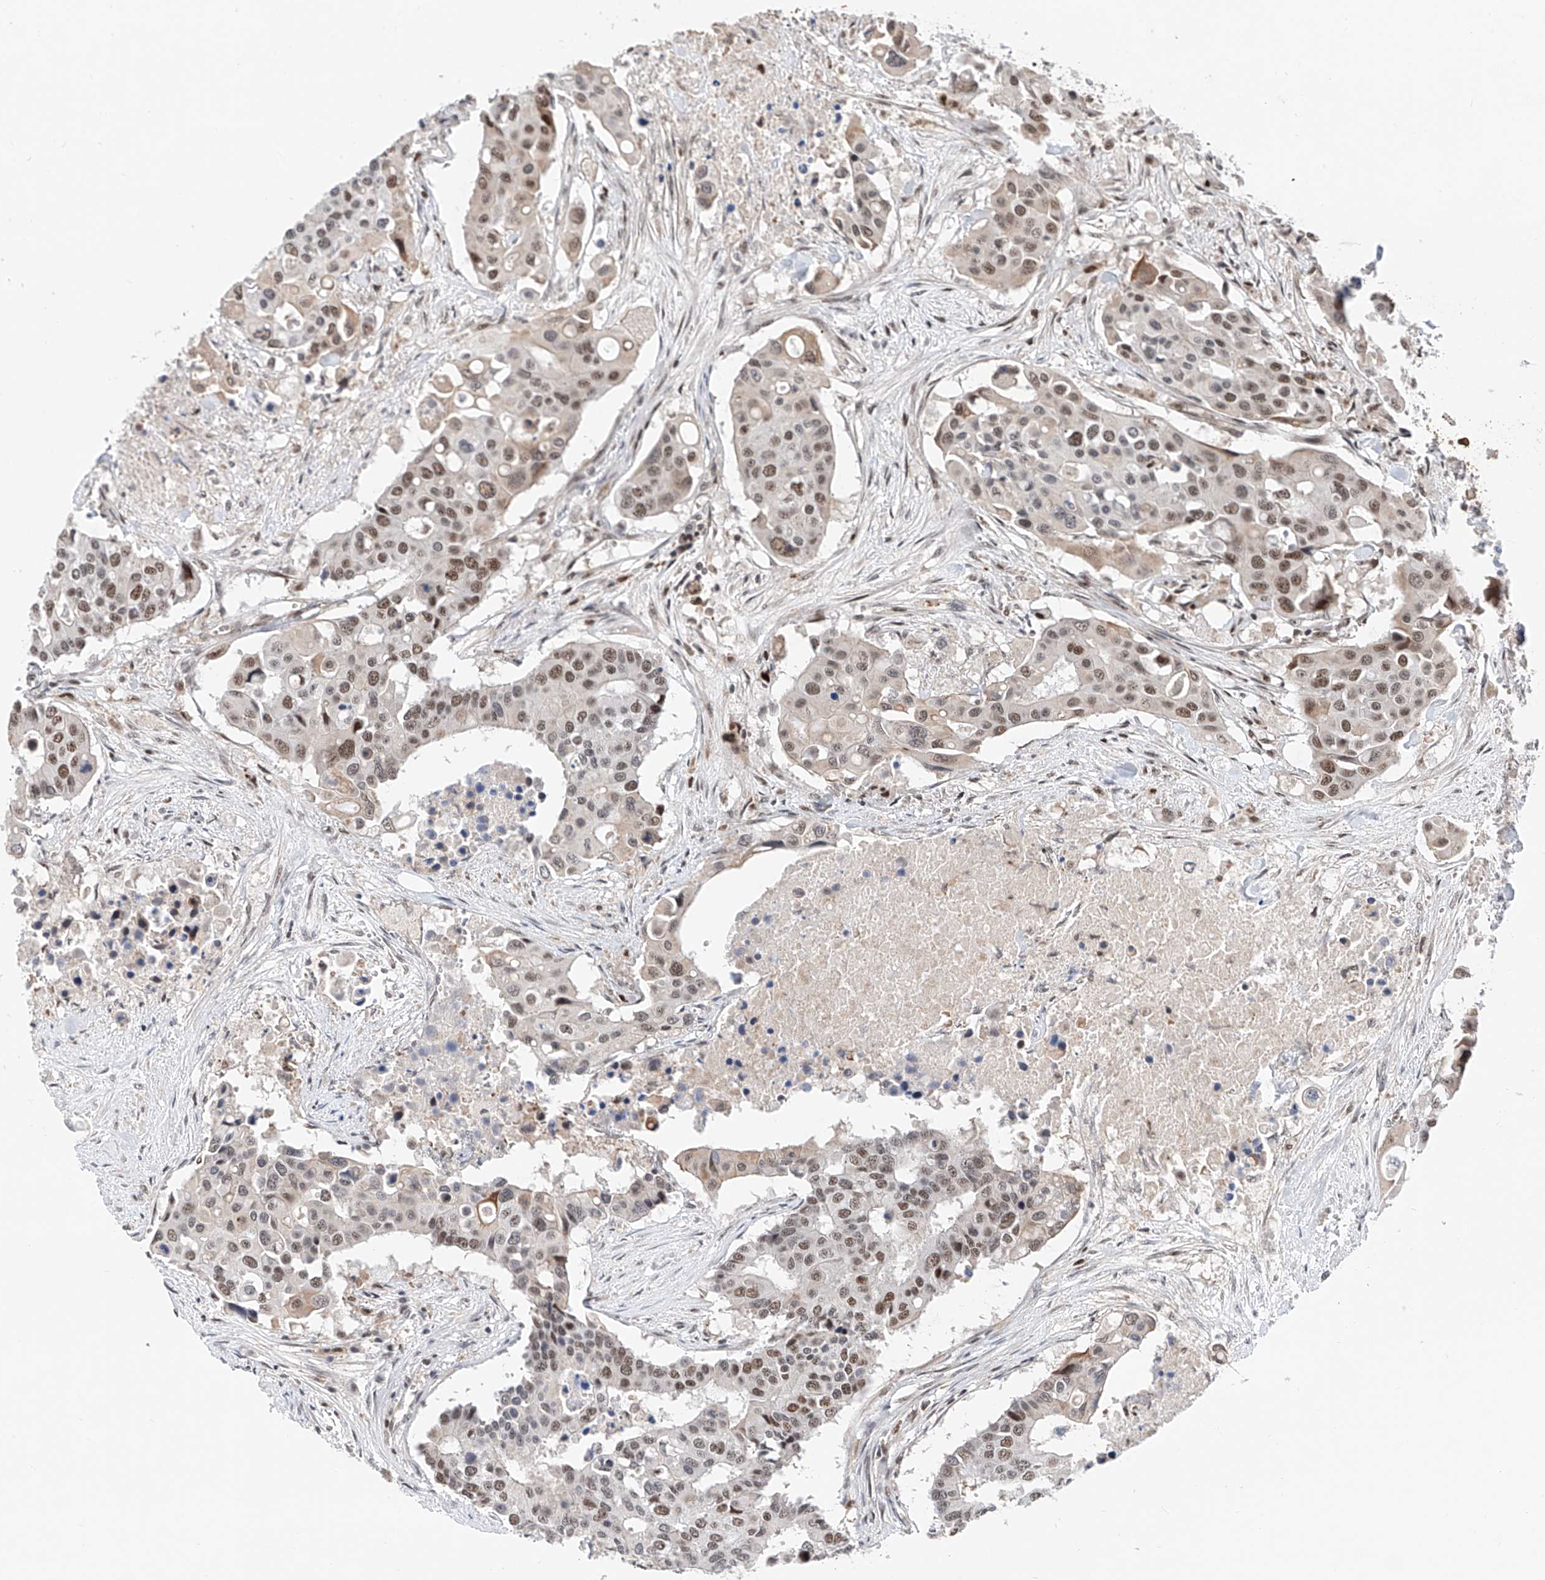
{"staining": {"intensity": "moderate", "quantity": "25%-75%", "location": "nuclear"}, "tissue": "colorectal cancer", "cell_type": "Tumor cells", "image_type": "cancer", "snomed": [{"axis": "morphology", "description": "Adenocarcinoma, NOS"}, {"axis": "topography", "description": "Colon"}], "caption": "Immunohistochemical staining of adenocarcinoma (colorectal) displays medium levels of moderate nuclear positivity in approximately 25%-75% of tumor cells.", "gene": "SNRNP200", "patient": {"sex": "male", "age": 77}}